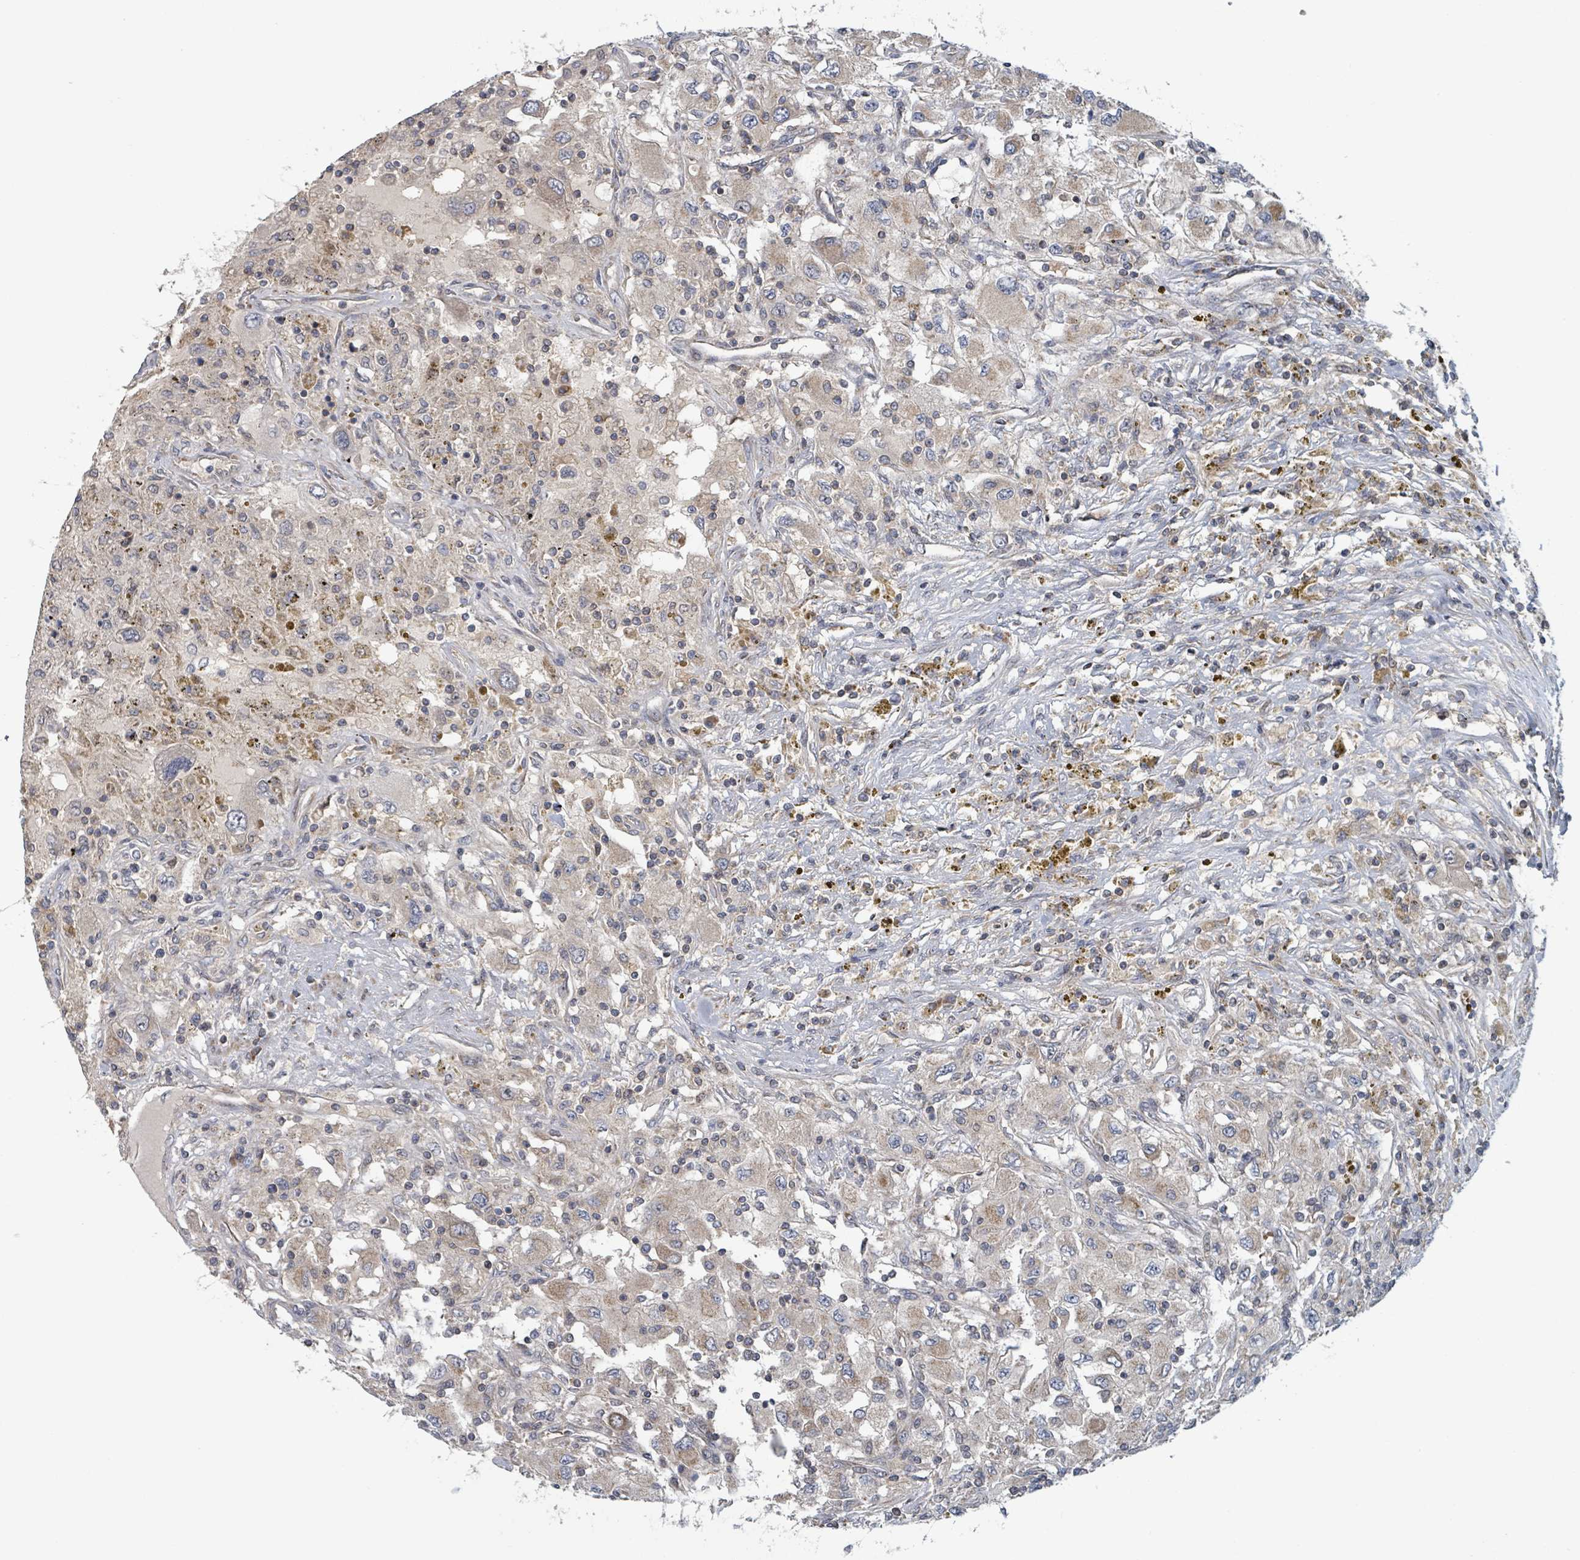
{"staining": {"intensity": "weak", "quantity": "25%-75%", "location": "cytoplasmic/membranous"}, "tissue": "renal cancer", "cell_type": "Tumor cells", "image_type": "cancer", "snomed": [{"axis": "morphology", "description": "Adenocarcinoma, NOS"}, {"axis": "topography", "description": "Kidney"}], "caption": "Immunohistochemistry (DAB (3,3'-diaminobenzidine)) staining of adenocarcinoma (renal) exhibits weak cytoplasmic/membranous protein positivity in about 25%-75% of tumor cells. (IHC, brightfield microscopy, high magnification).", "gene": "HIVEP1", "patient": {"sex": "female", "age": 67}}